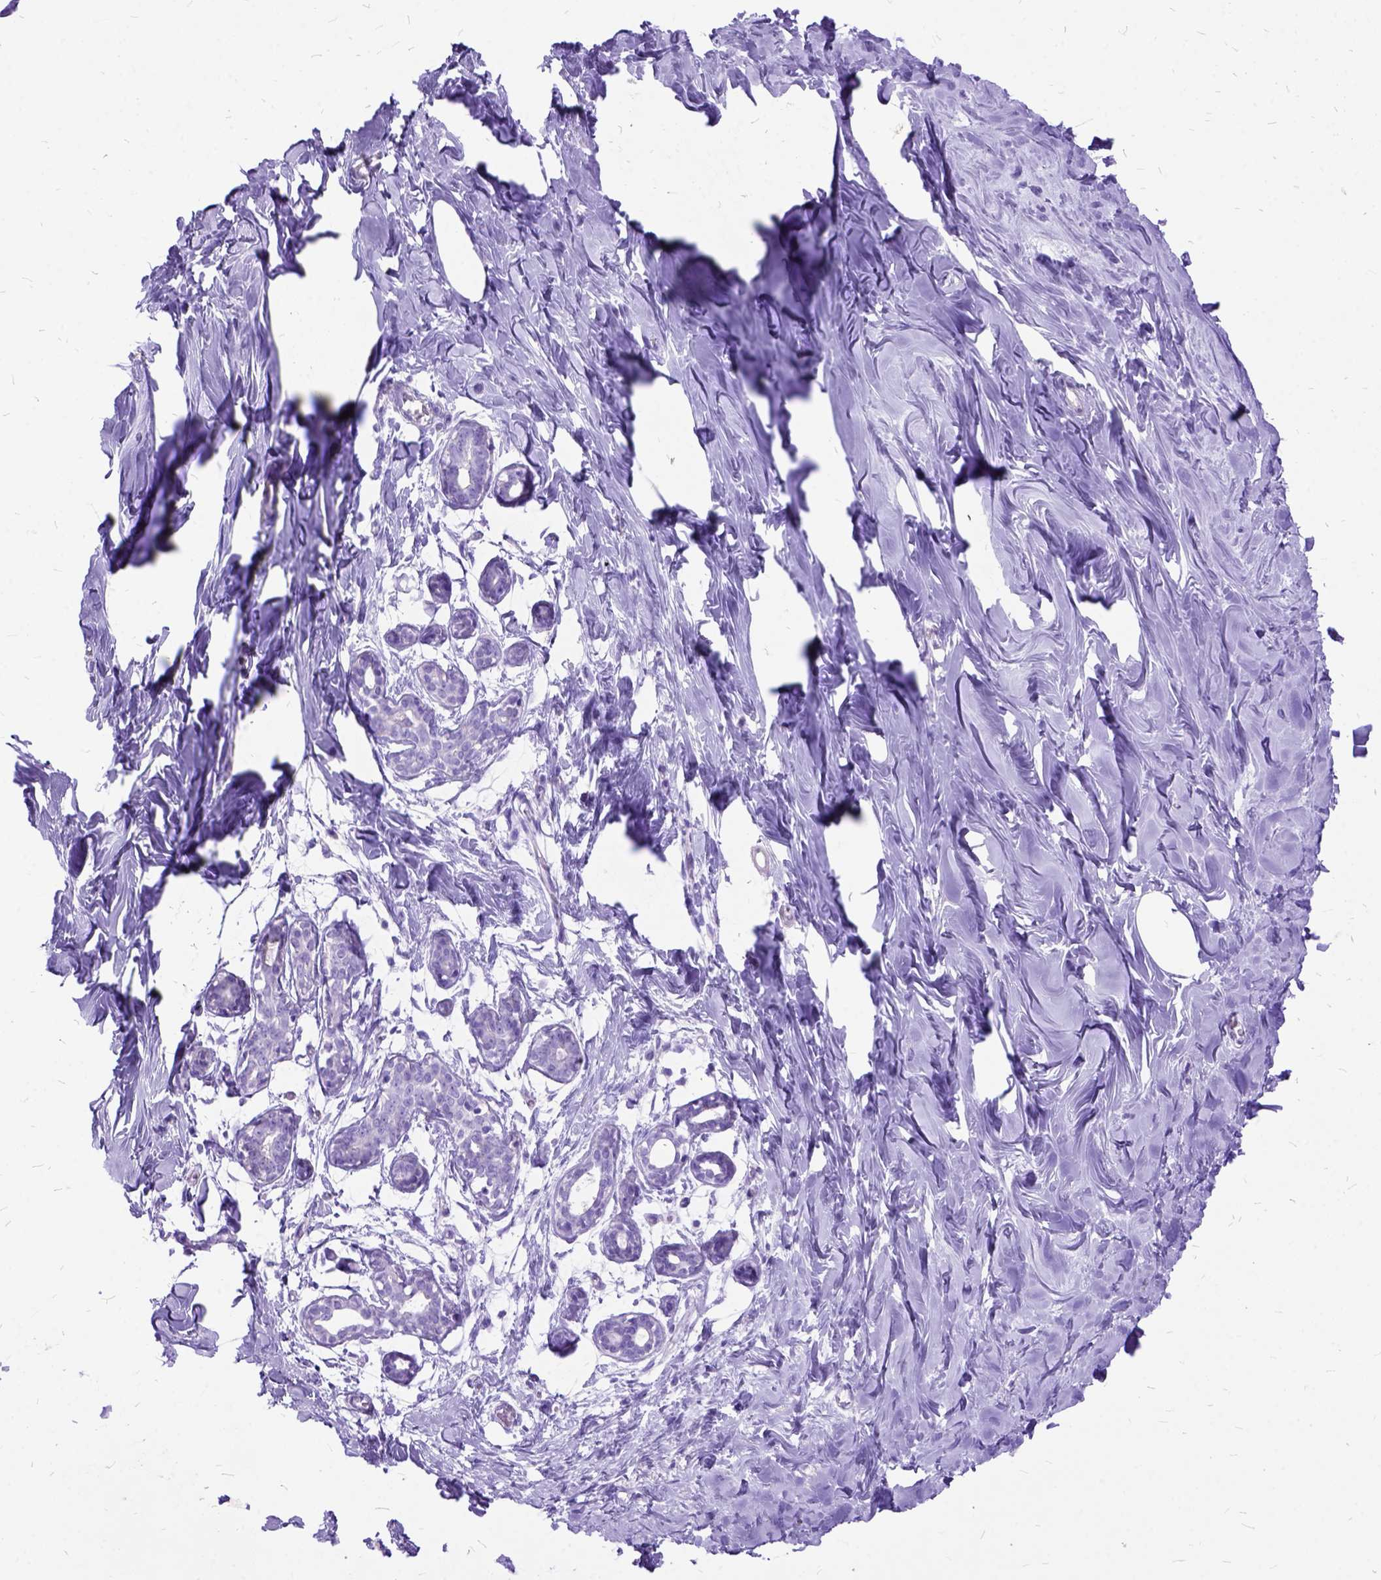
{"staining": {"intensity": "negative", "quantity": "none", "location": "none"}, "tissue": "breast", "cell_type": "Adipocytes", "image_type": "normal", "snomed": [{"axis": "morphology", "description": "Normal tissue, NOS"}, {"axis": "topography", "description": "Breast"}], "caption": "Immunohistochemistry (IHC) histopathology image of benign breast: human breast stained with DAB (3,3'-diaminobenzidine) demonstrates no significant protein positivity in adipocytes.", "gene": "ARL9", "patient": {"sex": "female", "age": 27}}